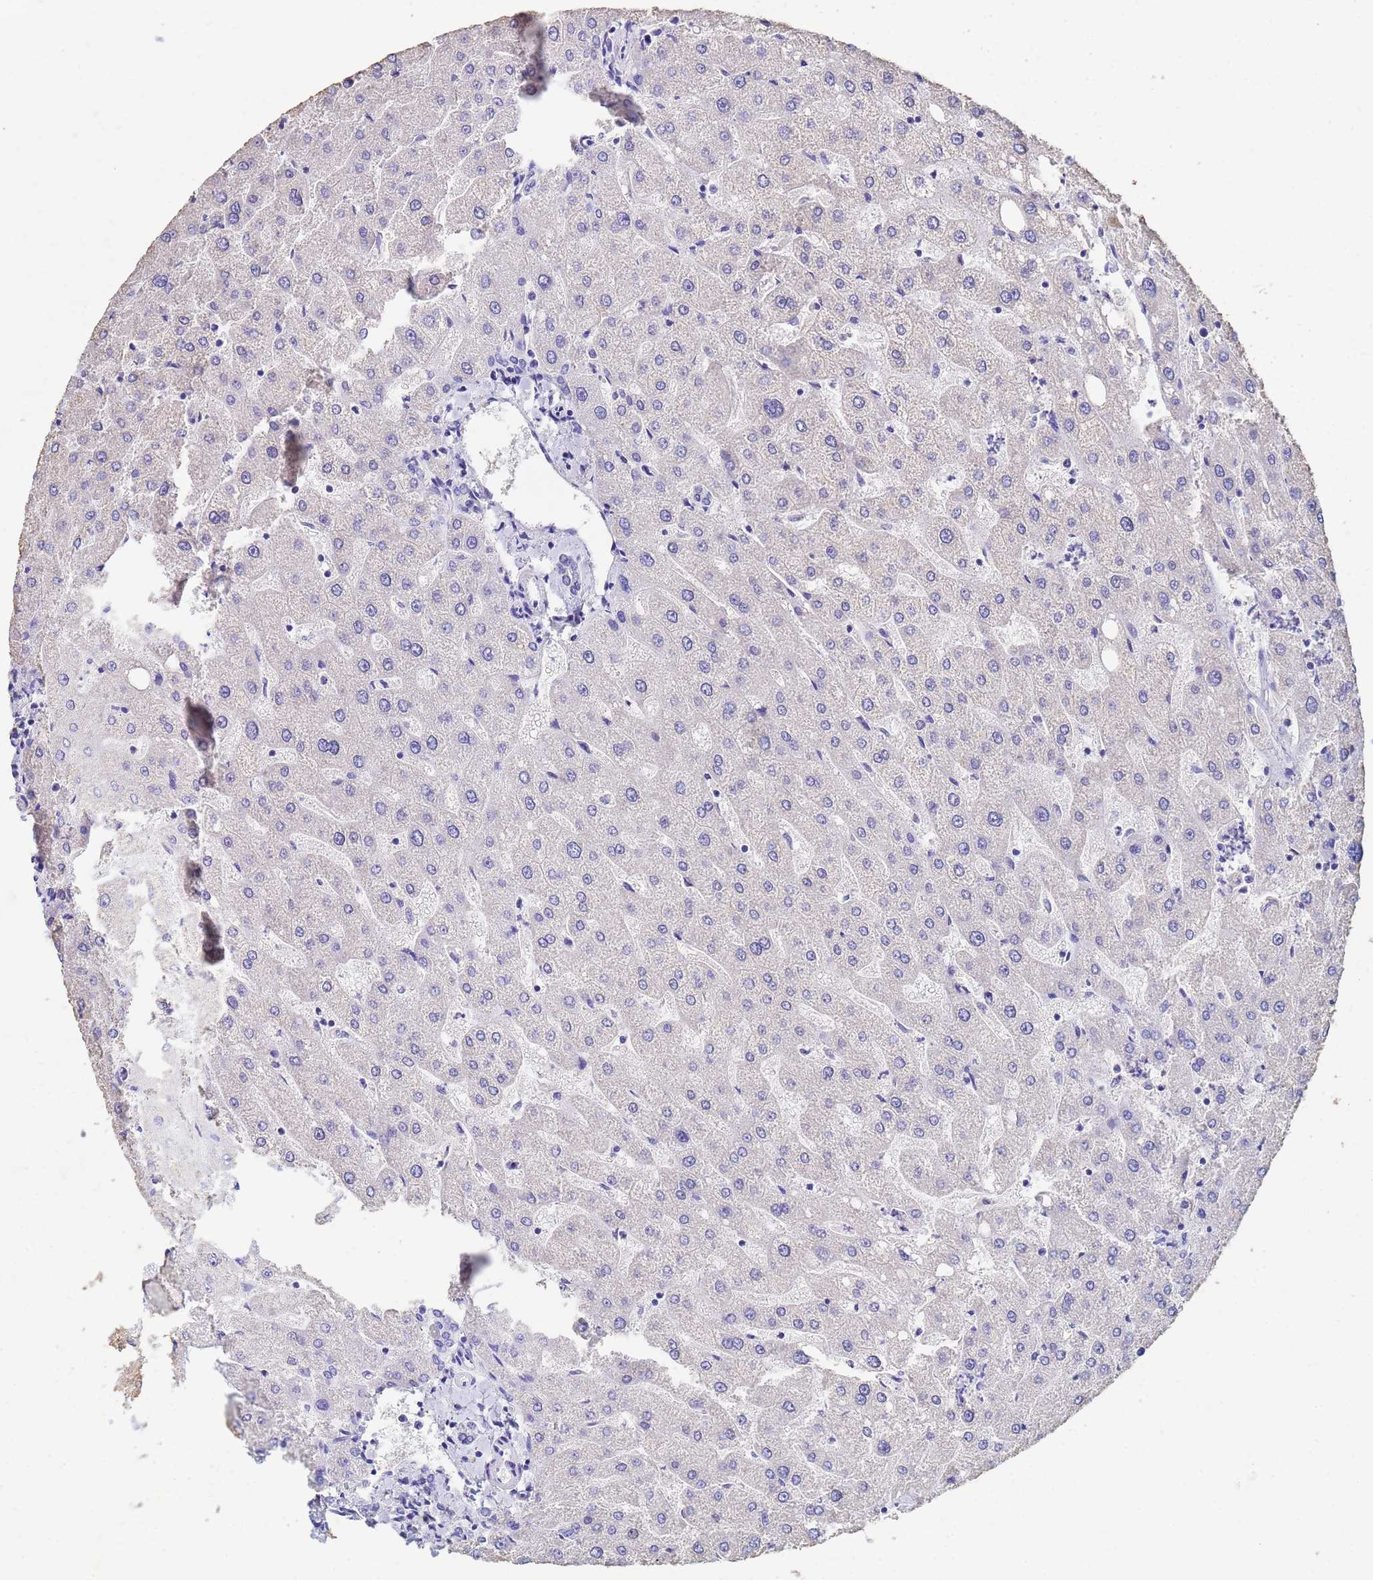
{"staining": {"intensity": "negative", "quantity": "none", "location": "none"}, "tissue": "liver", "cell_type": "Cholangiocytes", "image_type": "normal", "snomed": [{"axis": "morphology", "description": "Normal tissue, NOS"}, {"axis": "topography", "description": "Liver"}], "caption": "This micrograph is of benign liver stained with immunohistochemistry (IHC) to label a protein in brown with the nuclei are counter-stained blue. There is no staining in cholangiocytes. (IHC, brightfield microscopy, high magnification).", "gene": "CSTB", "patient": {"sex": "male", "age": 67}}